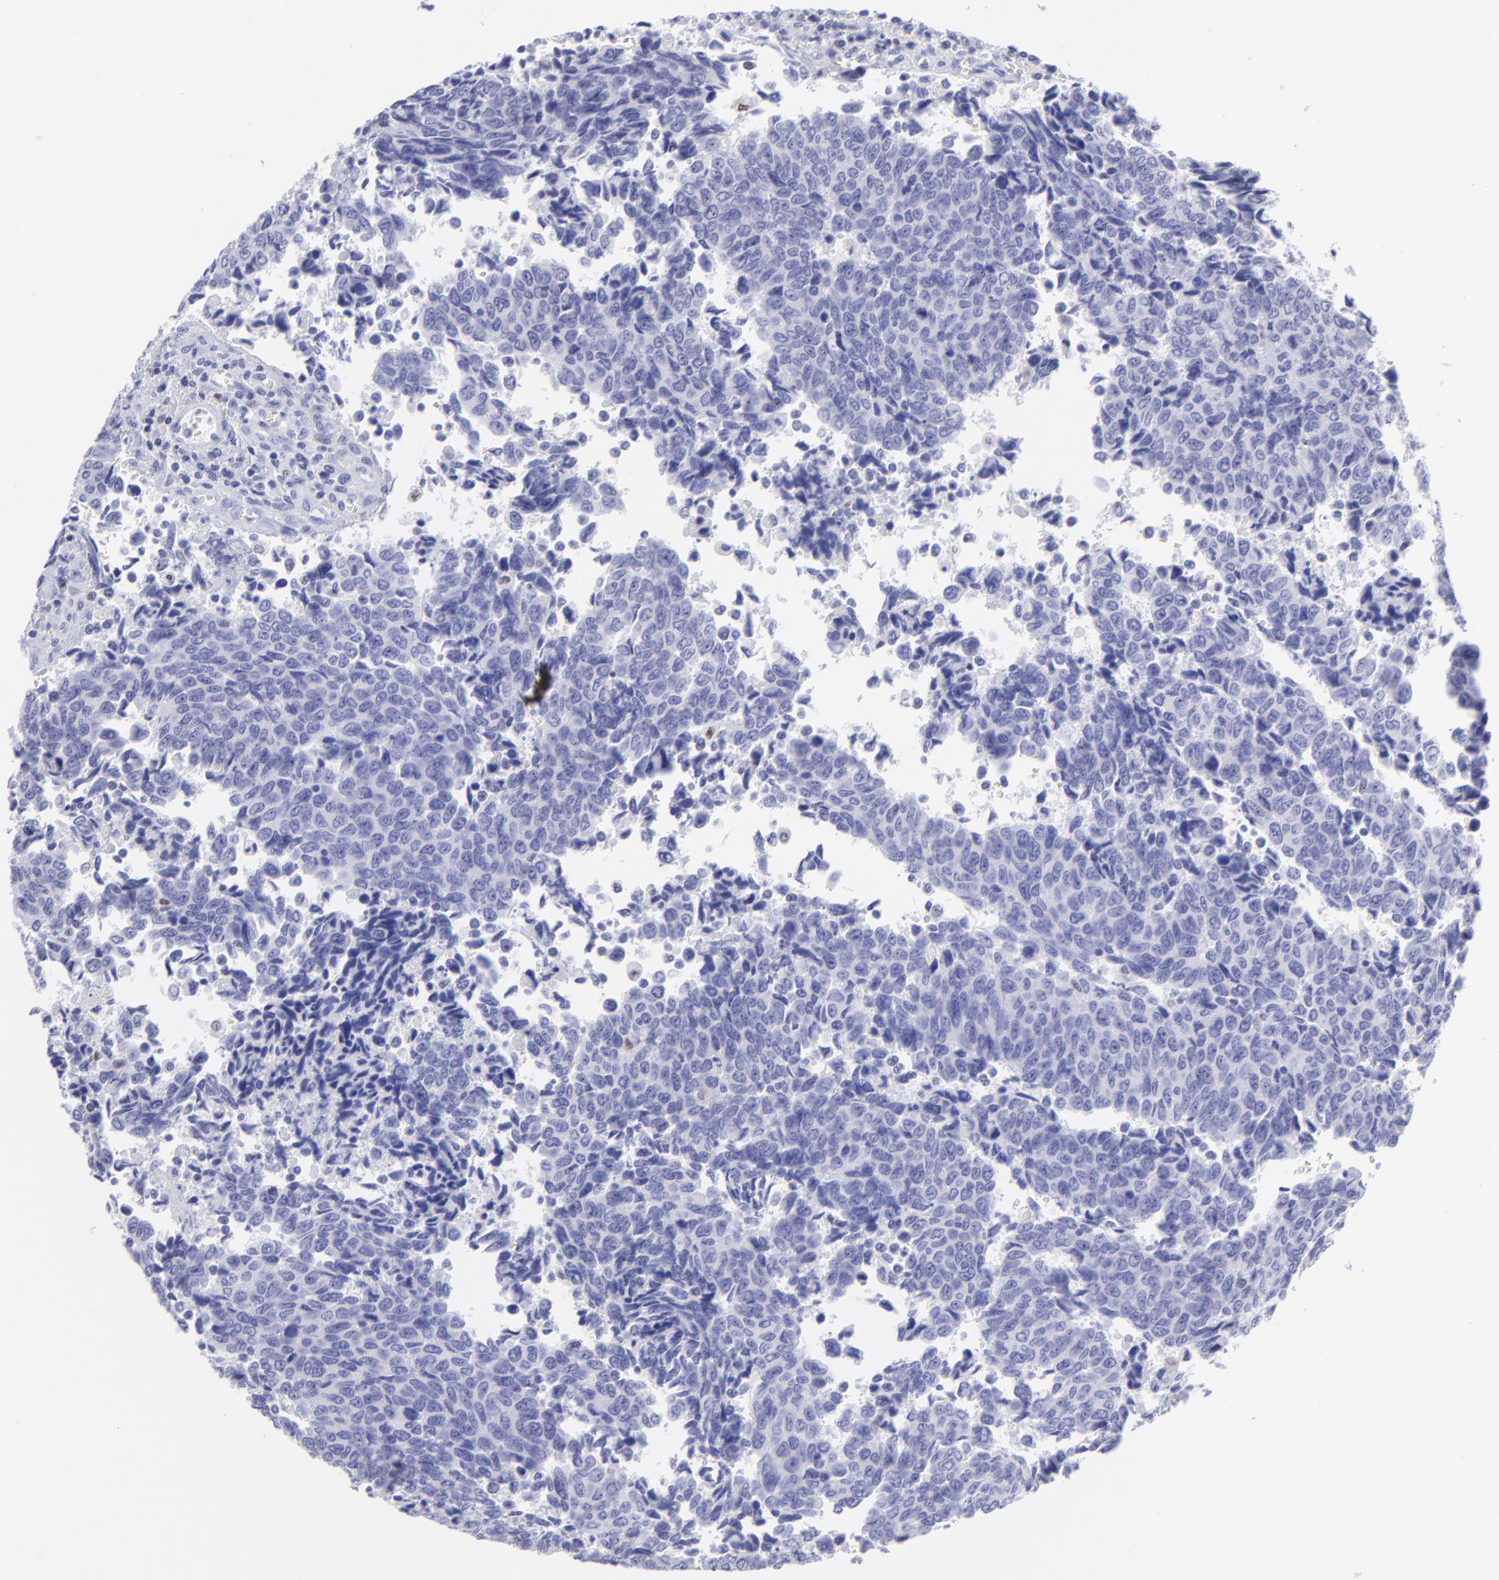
{"staining": {"intensity": "negative", "quantity": "none", "location": "none"}, "tissue": "urothelial cancer", "cell_type": "Tumor cells", "image_type": "cancer", "snomed": [{"axis": "morphology", "description": "Urothelial carcinoma, High grade"}, {"axis": "topography", "description": "Urinary bladder"}], "caption": "Immunohistochemistry of human urothelial carcinoma (high-grade) shows no expression in tumor cells.", "gene": "MITF", "patient": {"sex": "male", "age": 86}}